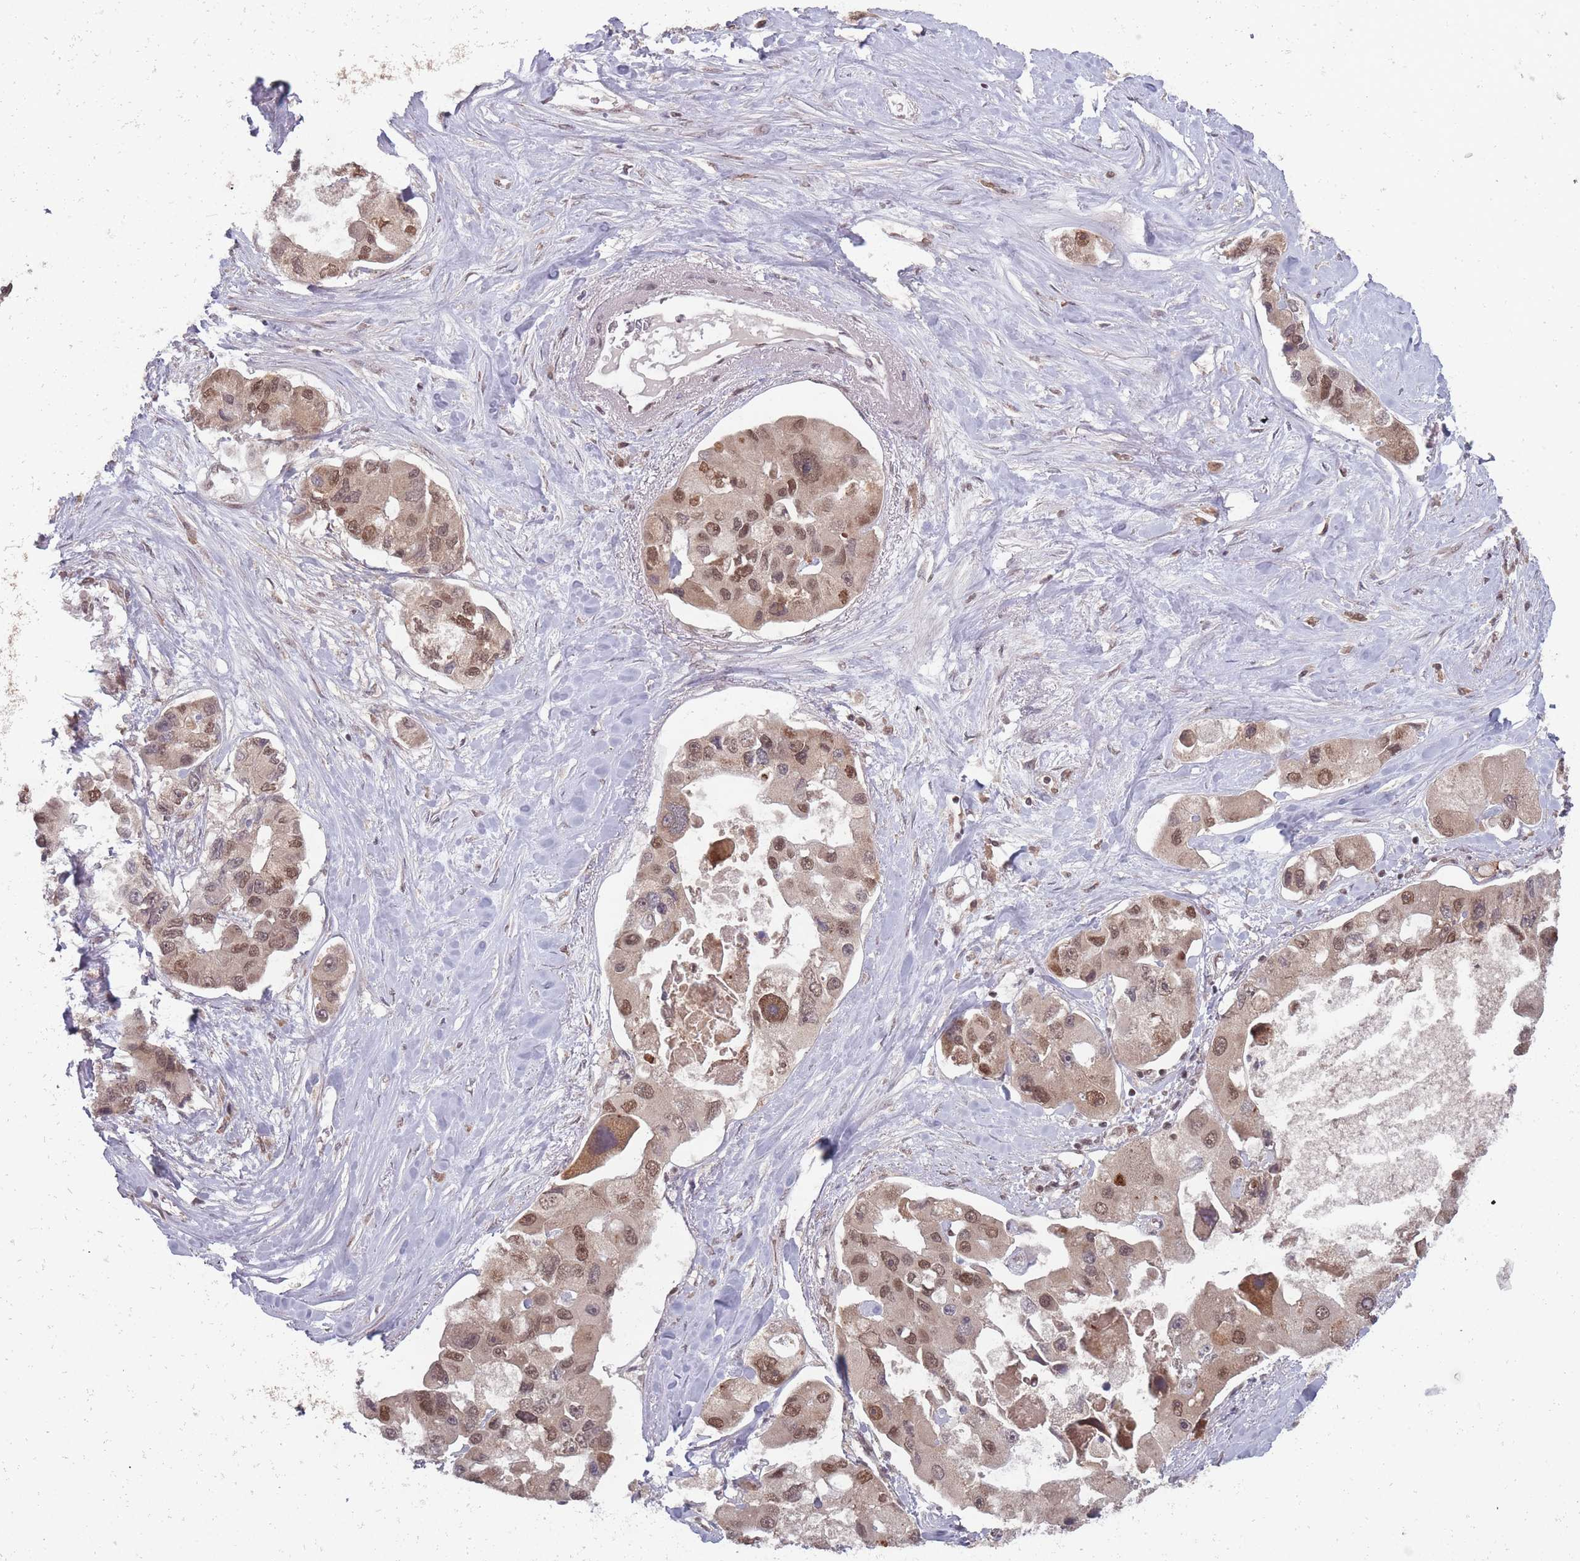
{"staining": {"intensity": "moderate", "quantity": ">75%", "location": "cytoplasmic/membranous,nuclear"}, "tissue": "lung cancer", "cell_type": "Tumor cells", "image_type": "cancer", "snomed": [{"axis": "morphology", "description": "Adenocarcinoma, NOS"}, {"axis": "topography", "description": "Lung"}], "caption": "This micrograph displays IHC staining of adenocarcinoma (lung), with medium moderate cytoplasmic/membranous and nuclear staining in approximately >75% of tumor cells.", "gene": "TMED3", "patient": {"sex": "female", "age": 54}}